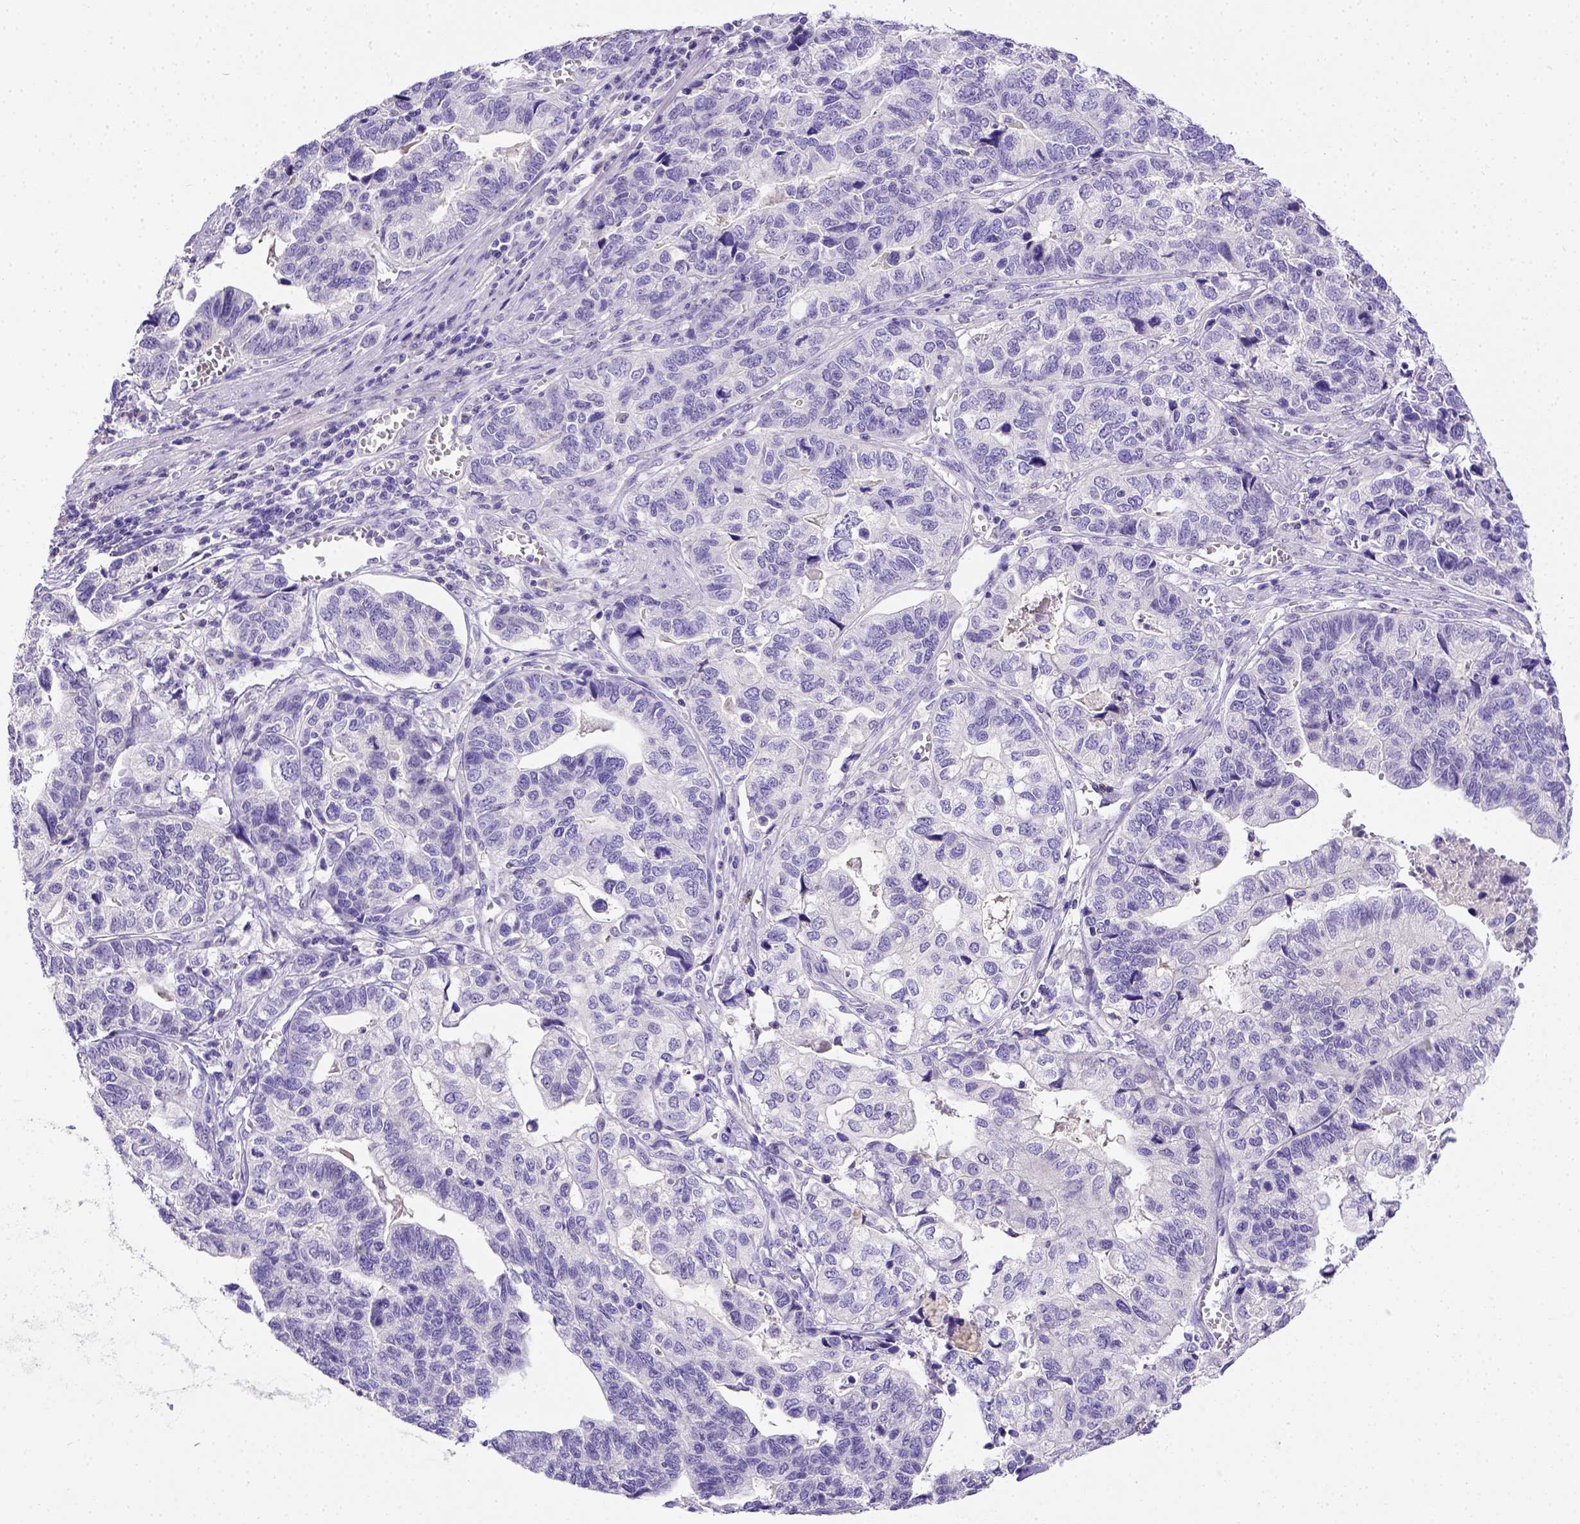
{"staining": {"intensity": "negative", "quantity": "none", "location": "none"}, "tissue": "stomach cancer", "cell_type": "Tumor cells", "image_type": "cancer", "snomed": [{"axis": "morphology", "description": "Adenocarcinoma, NOS"}, {"axis": "topography", "description": "Stomach, upper"}], "caption": "Tumor cells are negative for brown protein staining in stomach cancer (adenocarcinoma).", "gene": "B3GAT1", "patient": {"sex": "female", "age": 67}}